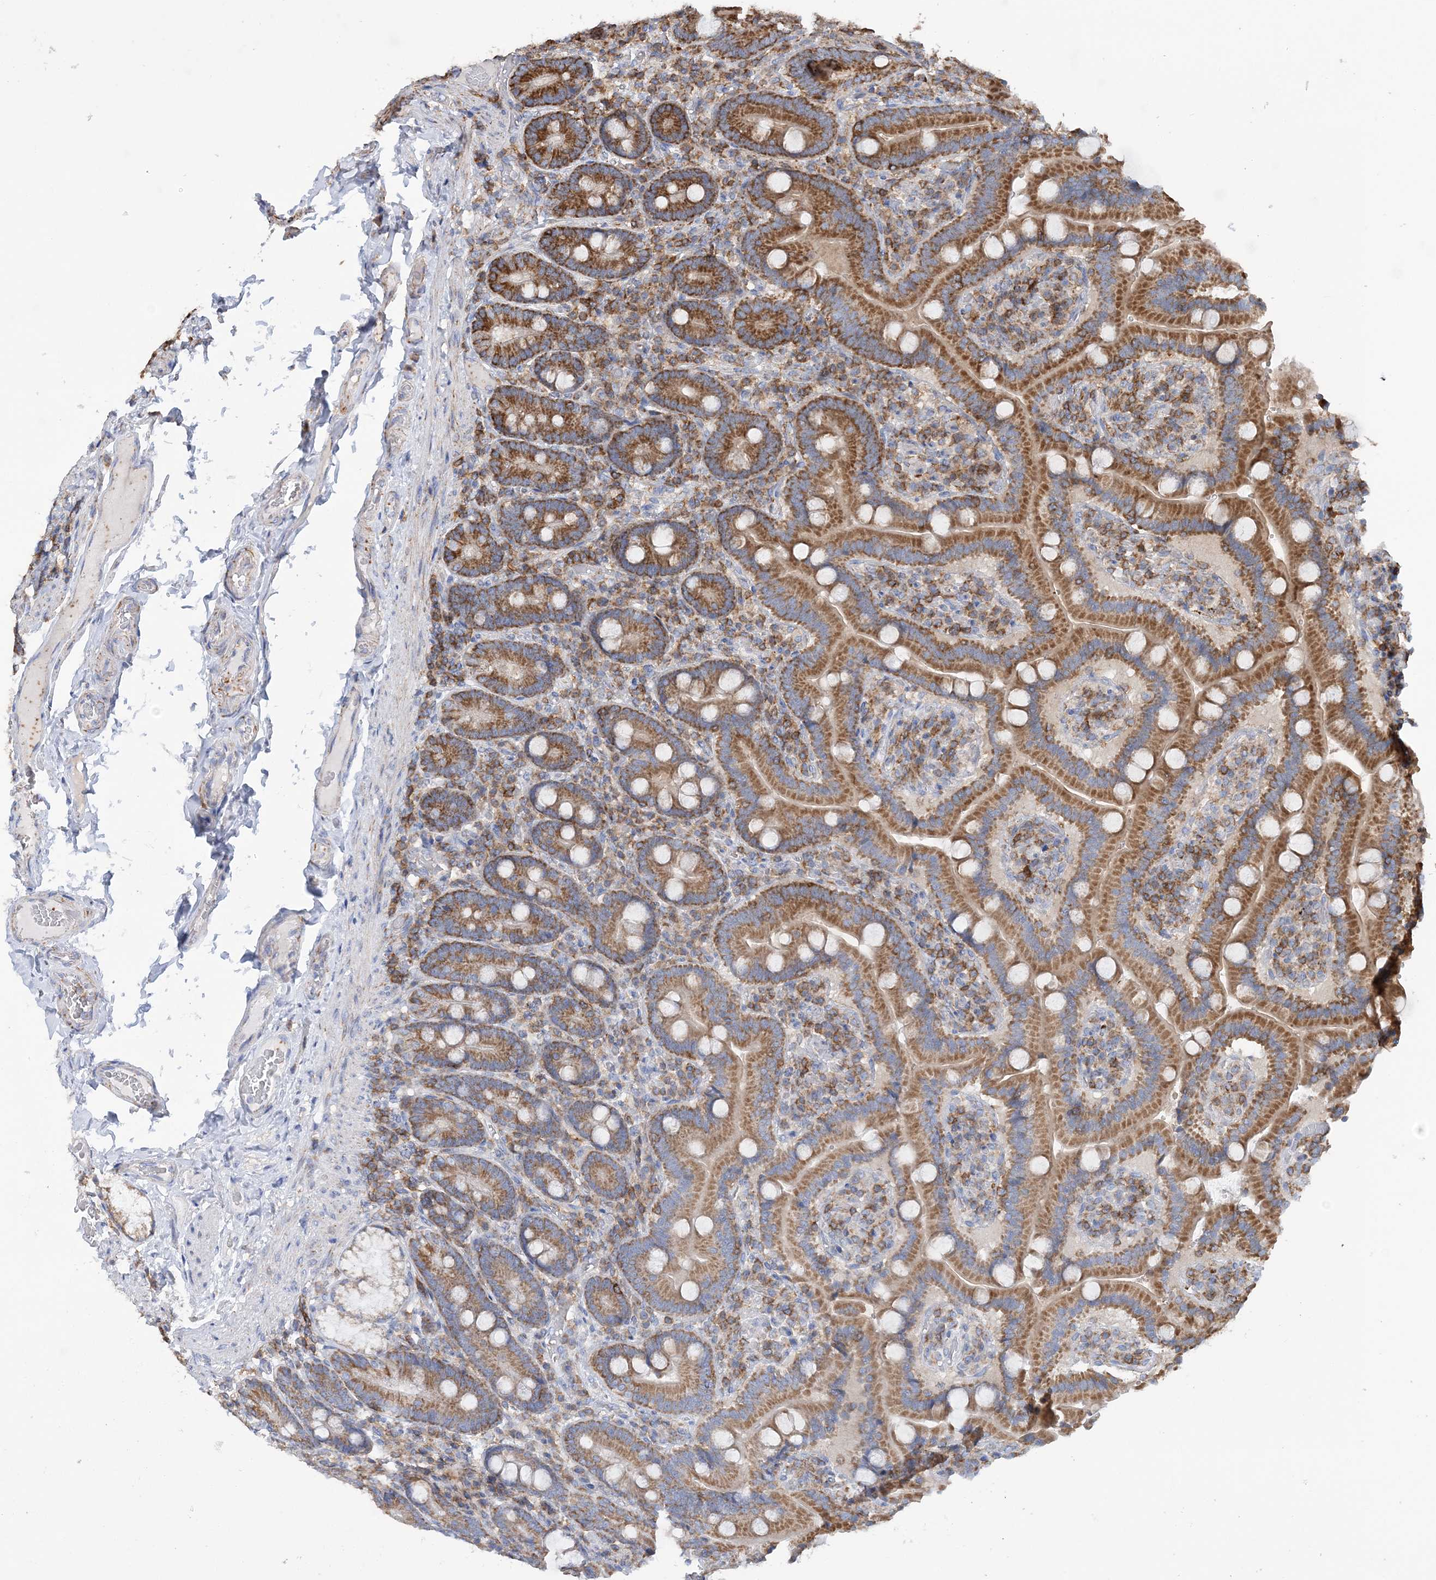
{"staining": {"intensity": "moderate", "quantity": ">75%", "location": "cytoplasmic/membranous"}, "tissue": "duodenum", "cell_type": "Glandular cells", "image_type": "normal", "snomed": [{"axis": "morphology", "description": "Normal tissue, NOS"}, {"axis": "topography", "description": "Duodenum"}], "caption": "Duodenum stained for a protein (brown) reveals moderate cytoplasmic/membranous positive expression in about >75% of glandular cells.", "gene": "TTC32", "patient": {"sex": "female", "age": 62}}